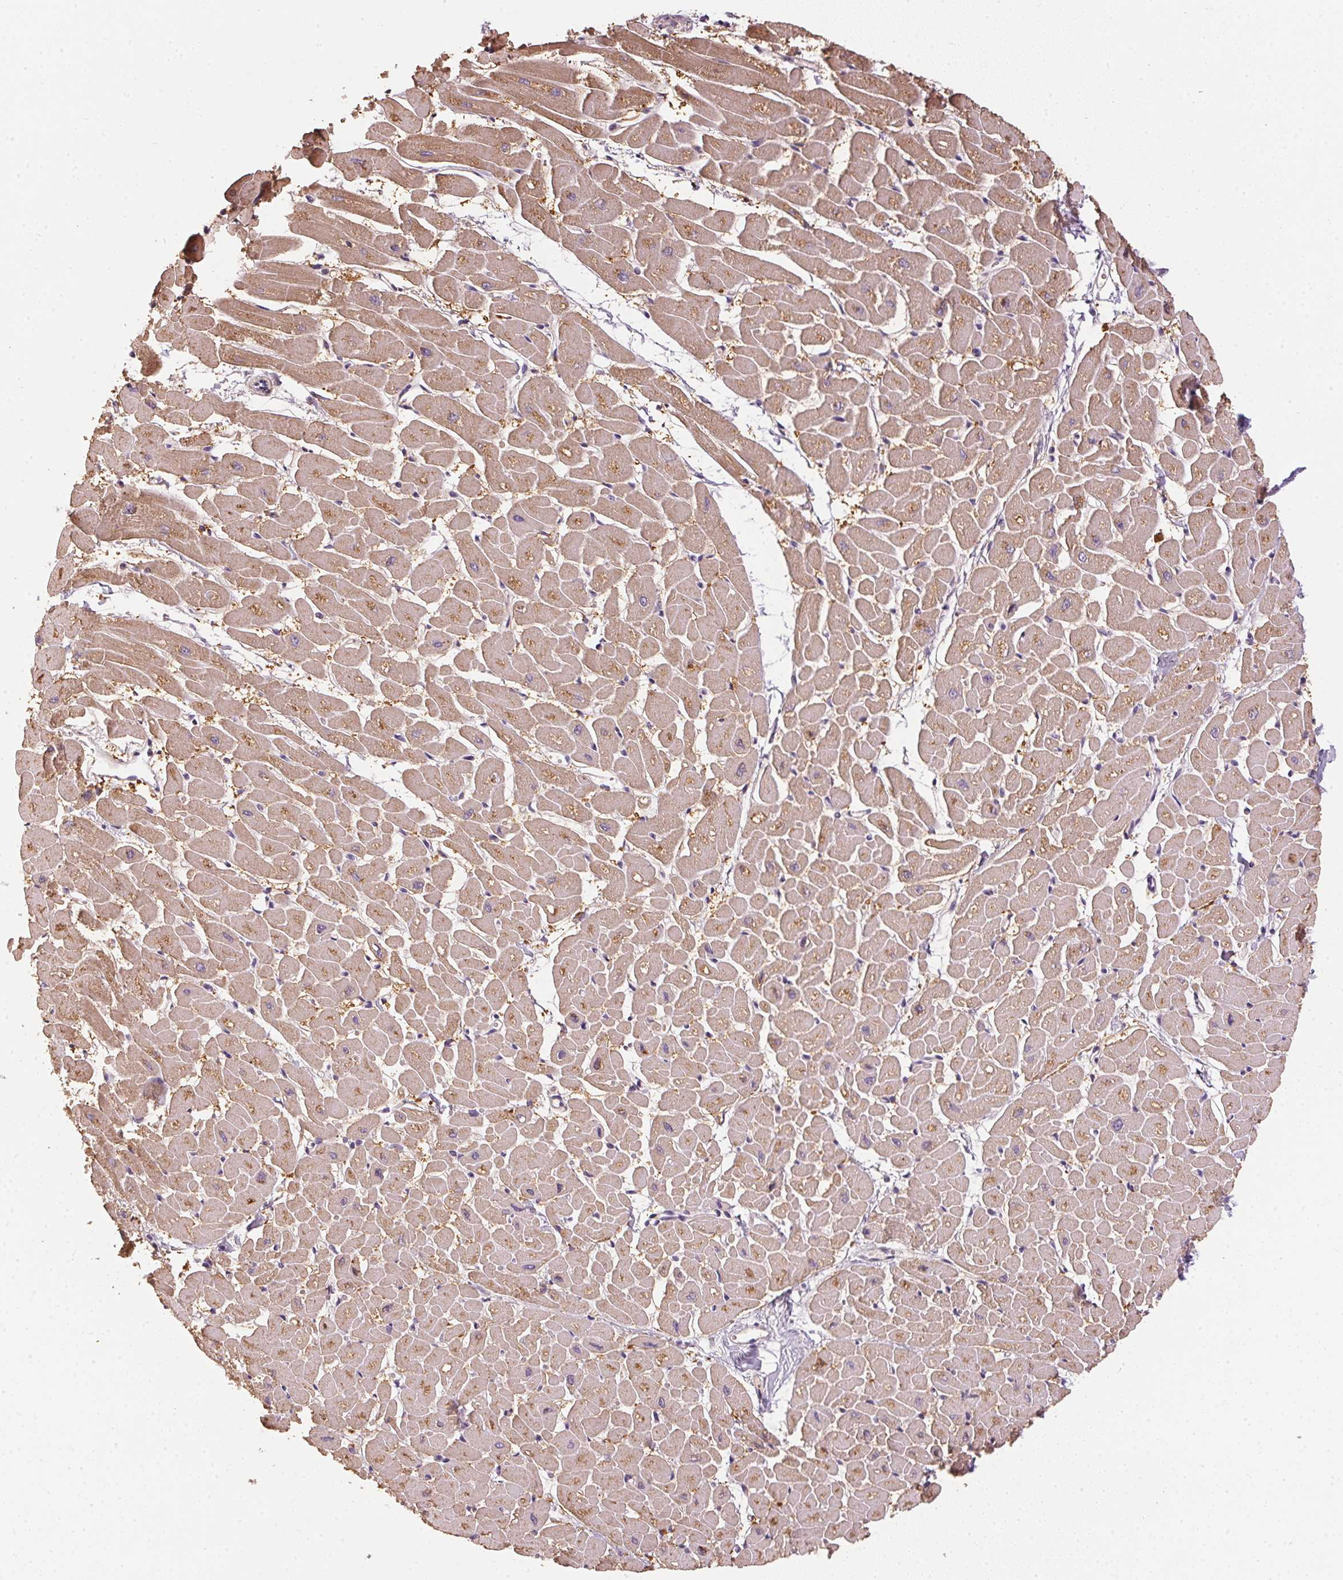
{"staining": {"intensity": "moderate", "quantity": ">75%", "location": "cytoplasmic/membranous"}, "tissue": "heart muscle", "cell_type": "Cardiomyocytes", "image_type": "normal", "snomed": [{"axis": "morphology", "description": "Normal tissue, NOS"}, {"axis": "topography", "description": "Heart"}], "caption": "Cardiomyocytes display medium levels of moderate cytoplasmic/membranous staining in approximately >75% of cells in unremarkable human heart muscle. The protein is shown in brown color, while the nuclei are stained blue.", "gene": "SC5D", "patient": {"sex": "male", "age": 57}}